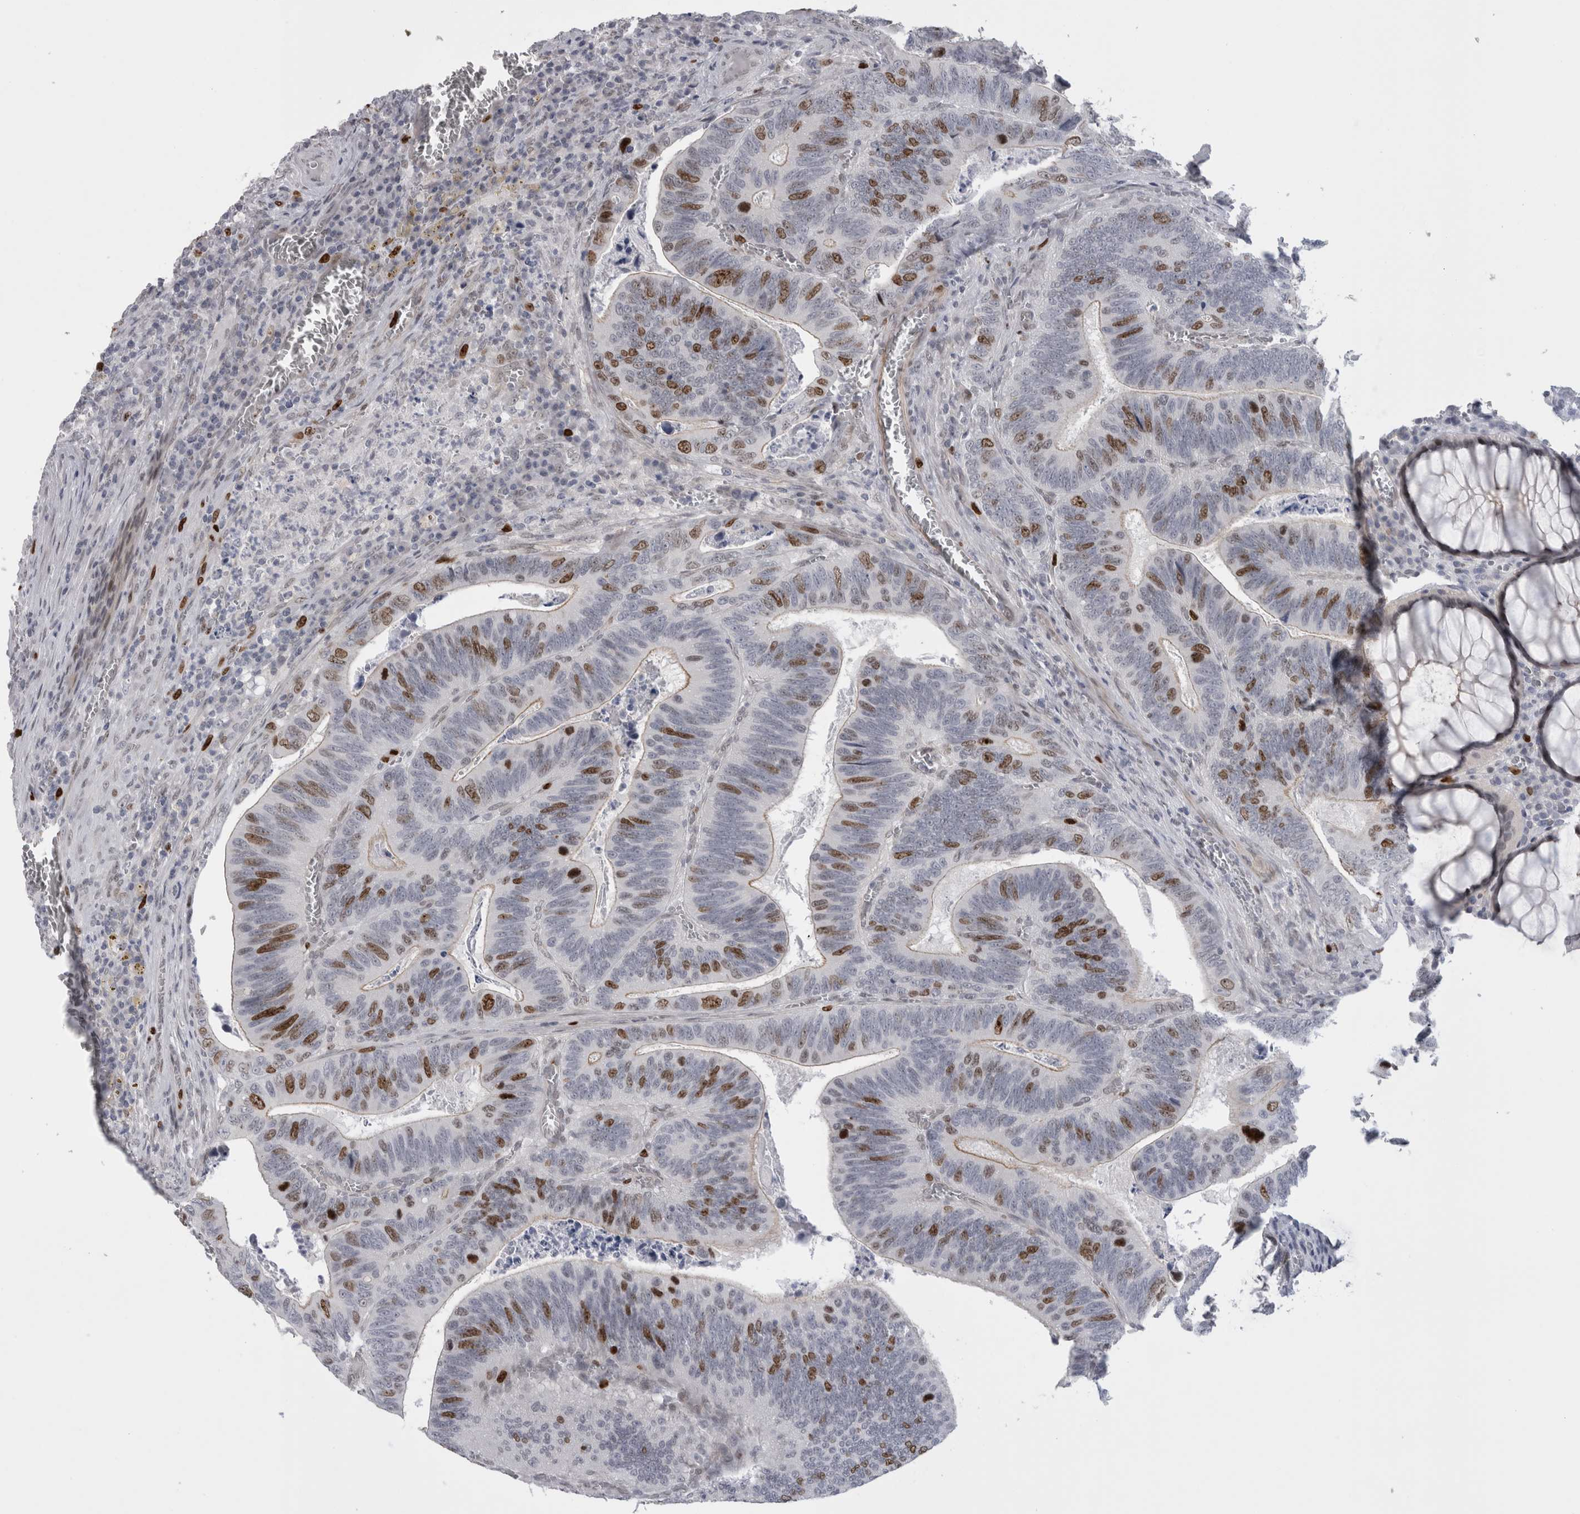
{"staining": {"intensity": "moderate", "quantity": "25%-75%", "location": "nuclear"}, "tissue": "colorectal cancer", "cell_type": "Tumor cells", "image_type": "cancer", "snomed": [{"axis": "morphology", "description": "Inflammation, NOS"}, {"axis": "morphology", "description": "Adenocarcinoma, NOS"}, {"axis": "topography", "description": "Colon"}], "caption": "Colorectal cancer (adenocarcinoma) stained with DAB (3,3'-diaminobenzidine) immunohistochemistry shows medium levels of moderate nuclear expression in about 25%-75% of tumor cells. Using DAB (3,3'-diaminobenzidine) (brown) and hematoxylin (blue) stains, captured at high magnification using brightfield microscopy.", "gene": "KIF18B", "patient": {"sex": "male", "age": 72}}